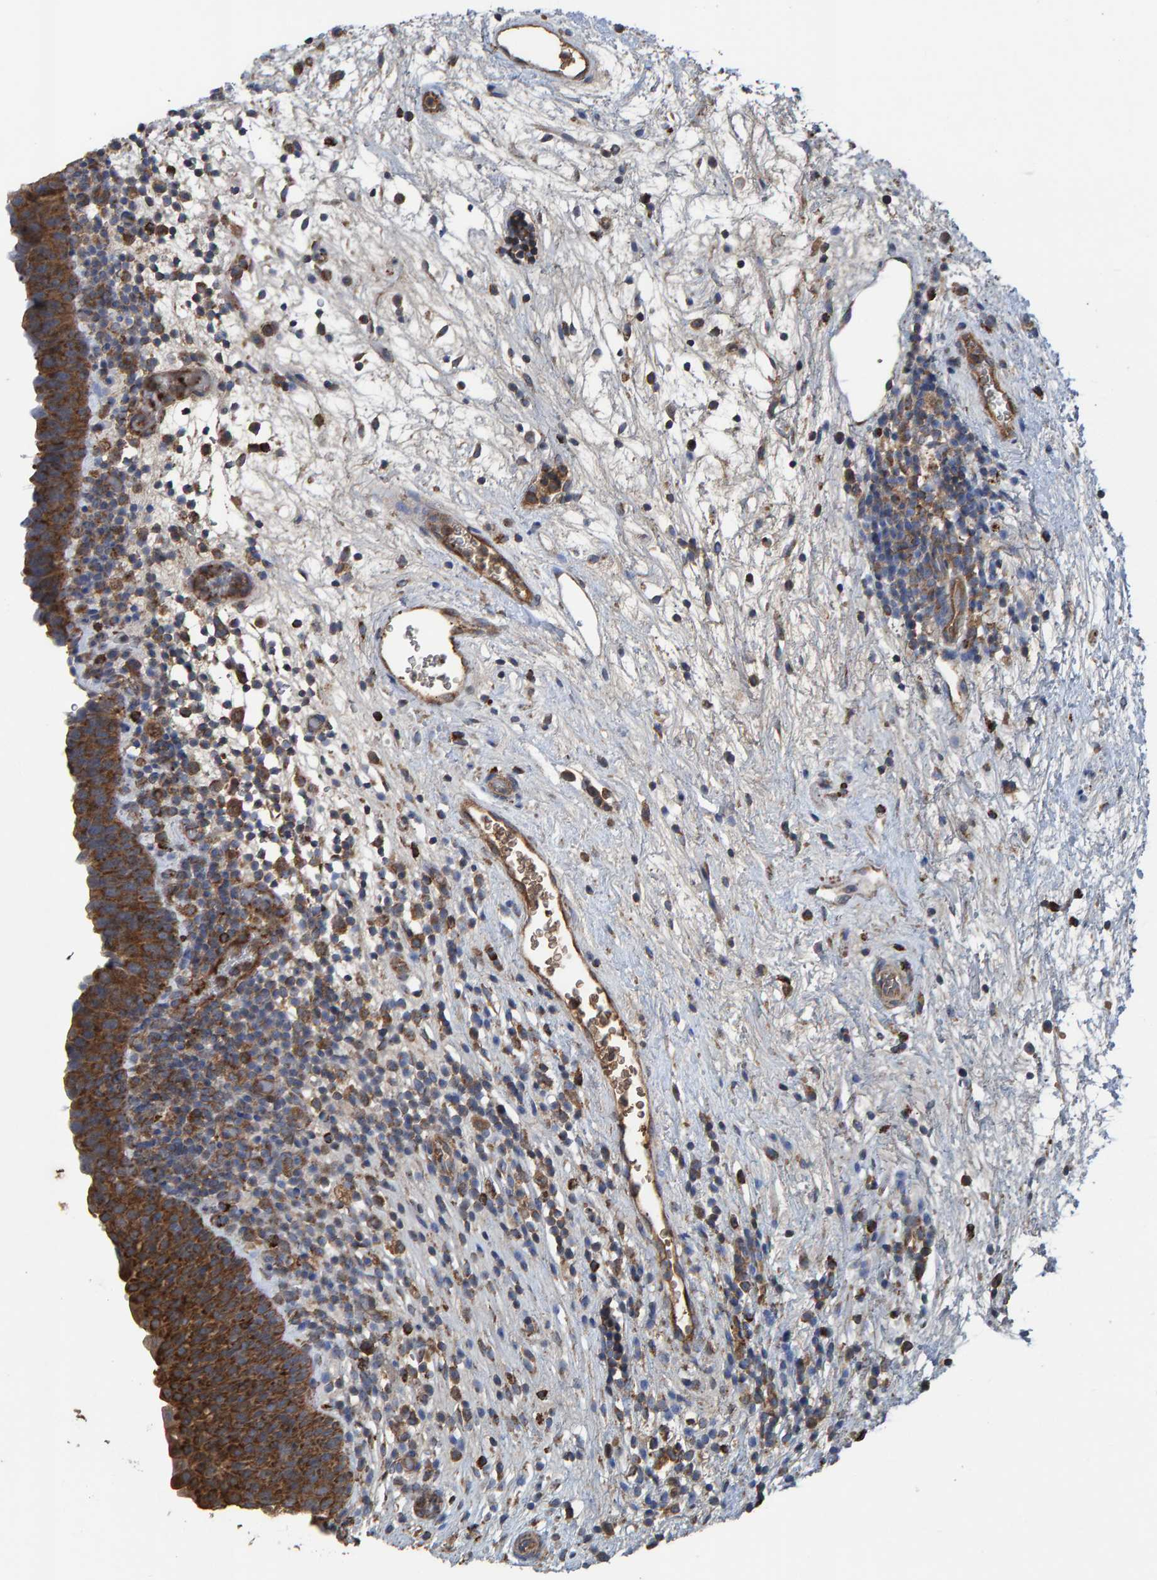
{"staining": {"intensity": "strong", "quantity": ">75%", "location": "cytoplasmic/membranous"}, "tissue": "urinary bladder", "cell_type": "Urothelial cells", "image_type": "normal", "snomed": [{"axis": "morphology", "description": "Normal tissue, NOS"}, {"axis": "topography", "description": "Urinary bladder"}], "caption": "Immunohistochemical staining of normal human urinary bladder demonstrates >75% levels of strong cytoplasmic/membranous protein positivity in approximately >75% of urothelial cells. Nuclei are stained in blue.", "gene": "LRSAM1", "patient": {"sex": "male", "age": 37}}